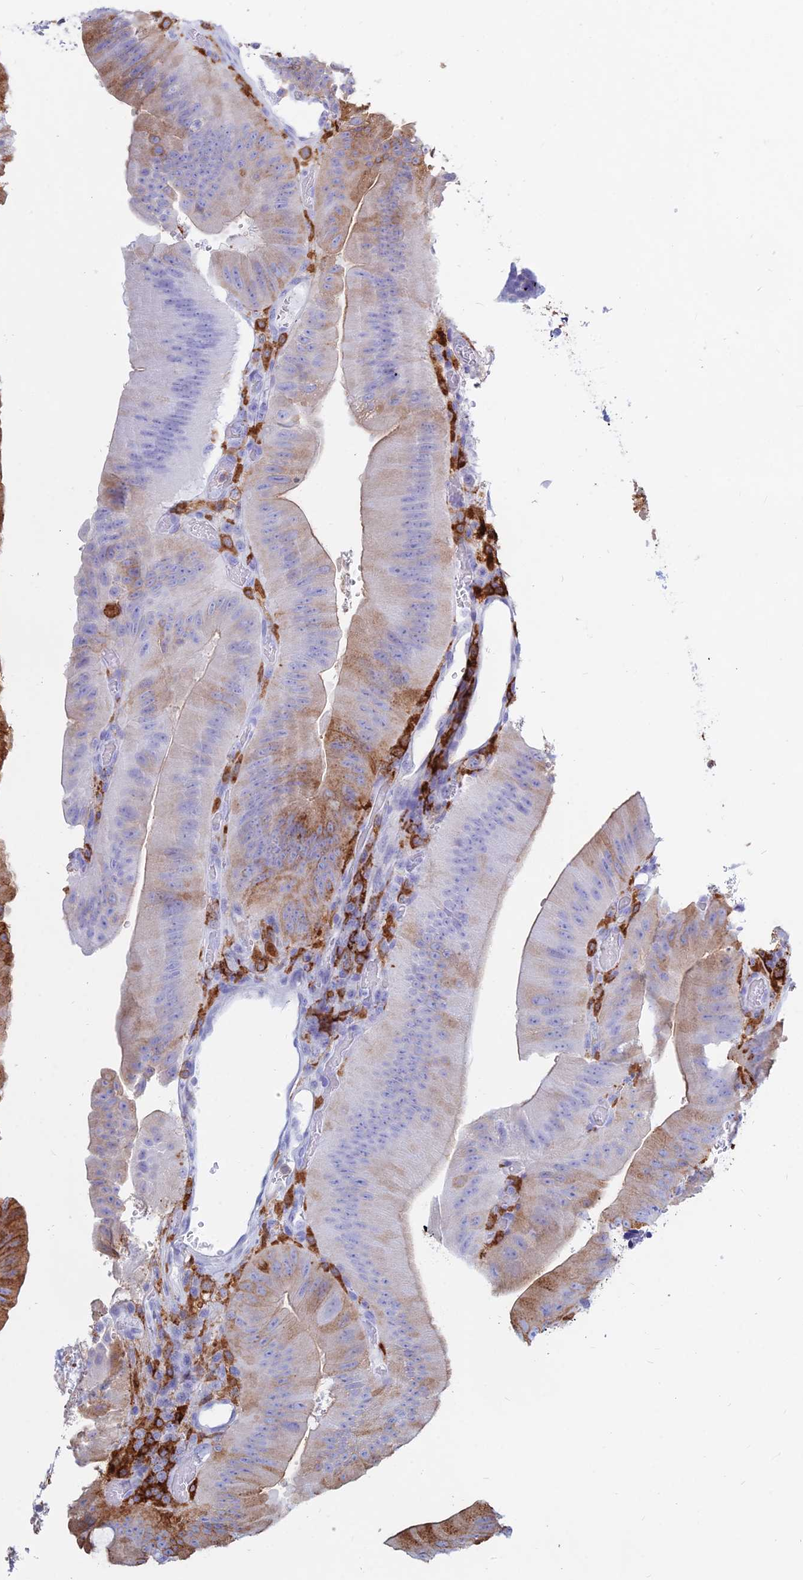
{"staining": {"intensity": "moderate", "quantity": "25%-75%", "location": "cytoplasmic/membranous"}, "tissue": "colorectal cancer", "cell_type": "Tumor cells", "image_type": "cancer", "snomed": [{"axis": "morphology", "description": "Adenocarcinoma, NOS"}, {"axis": "topography", "description": "Colon"}], "caption": "High-magnification brightfield microscopy of colorectal adenocarcinoma stained with DAB (3,3'-diaminobenzidine) (brown) and counterstained with hematoxylin (blue). tumor cells exhibit moderate cytoplasmic/membranous expression is appreciated in approximately25%-75% of cells.", "gene": "HLA-DRB1", "patient": {"sex": "female", "age": 43}}